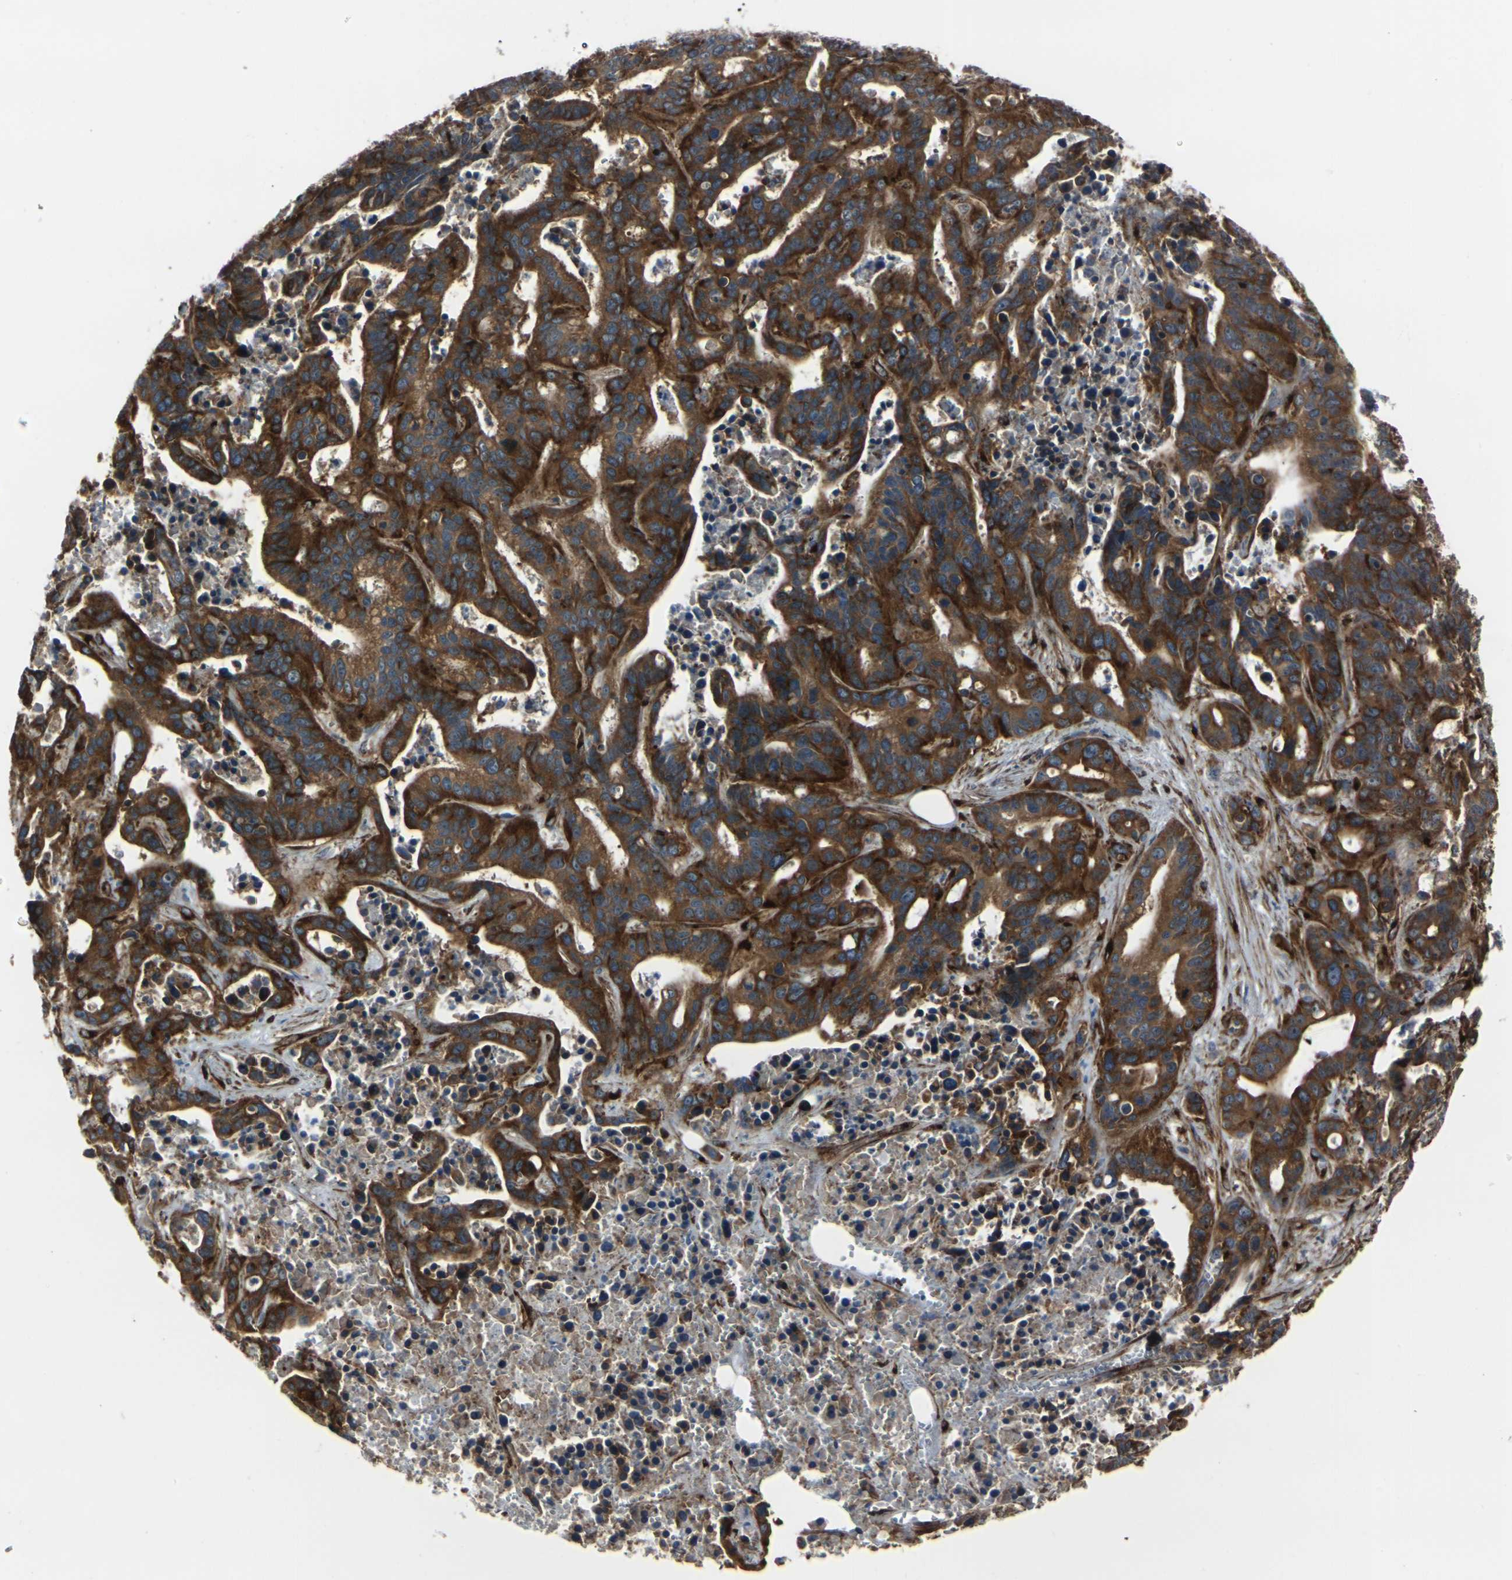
{"staining": {"intensity": "strong", "quantity": ">75%", "location": "cytoplasmic/membranous"}, "tissue": "liver cancer", "cell_type": "Tumor cells", "image_type": "cancer", "snomed": [{"axis": "morphology", "description": "Cholangiocarcinoma"}, {"axis": "topography", "description": "Liver"}], "caption": "Cholangiocarcinoma (liver) tissue shows strong cytoplasmic/membranous positivity in about >75% of tumor cells, visualized by immunohistochemistry. (DAB = brown stain, brightfield microscopy at high magnification).", "gene": "MYOF", "patient": {"sex": "female", "age": 65}}